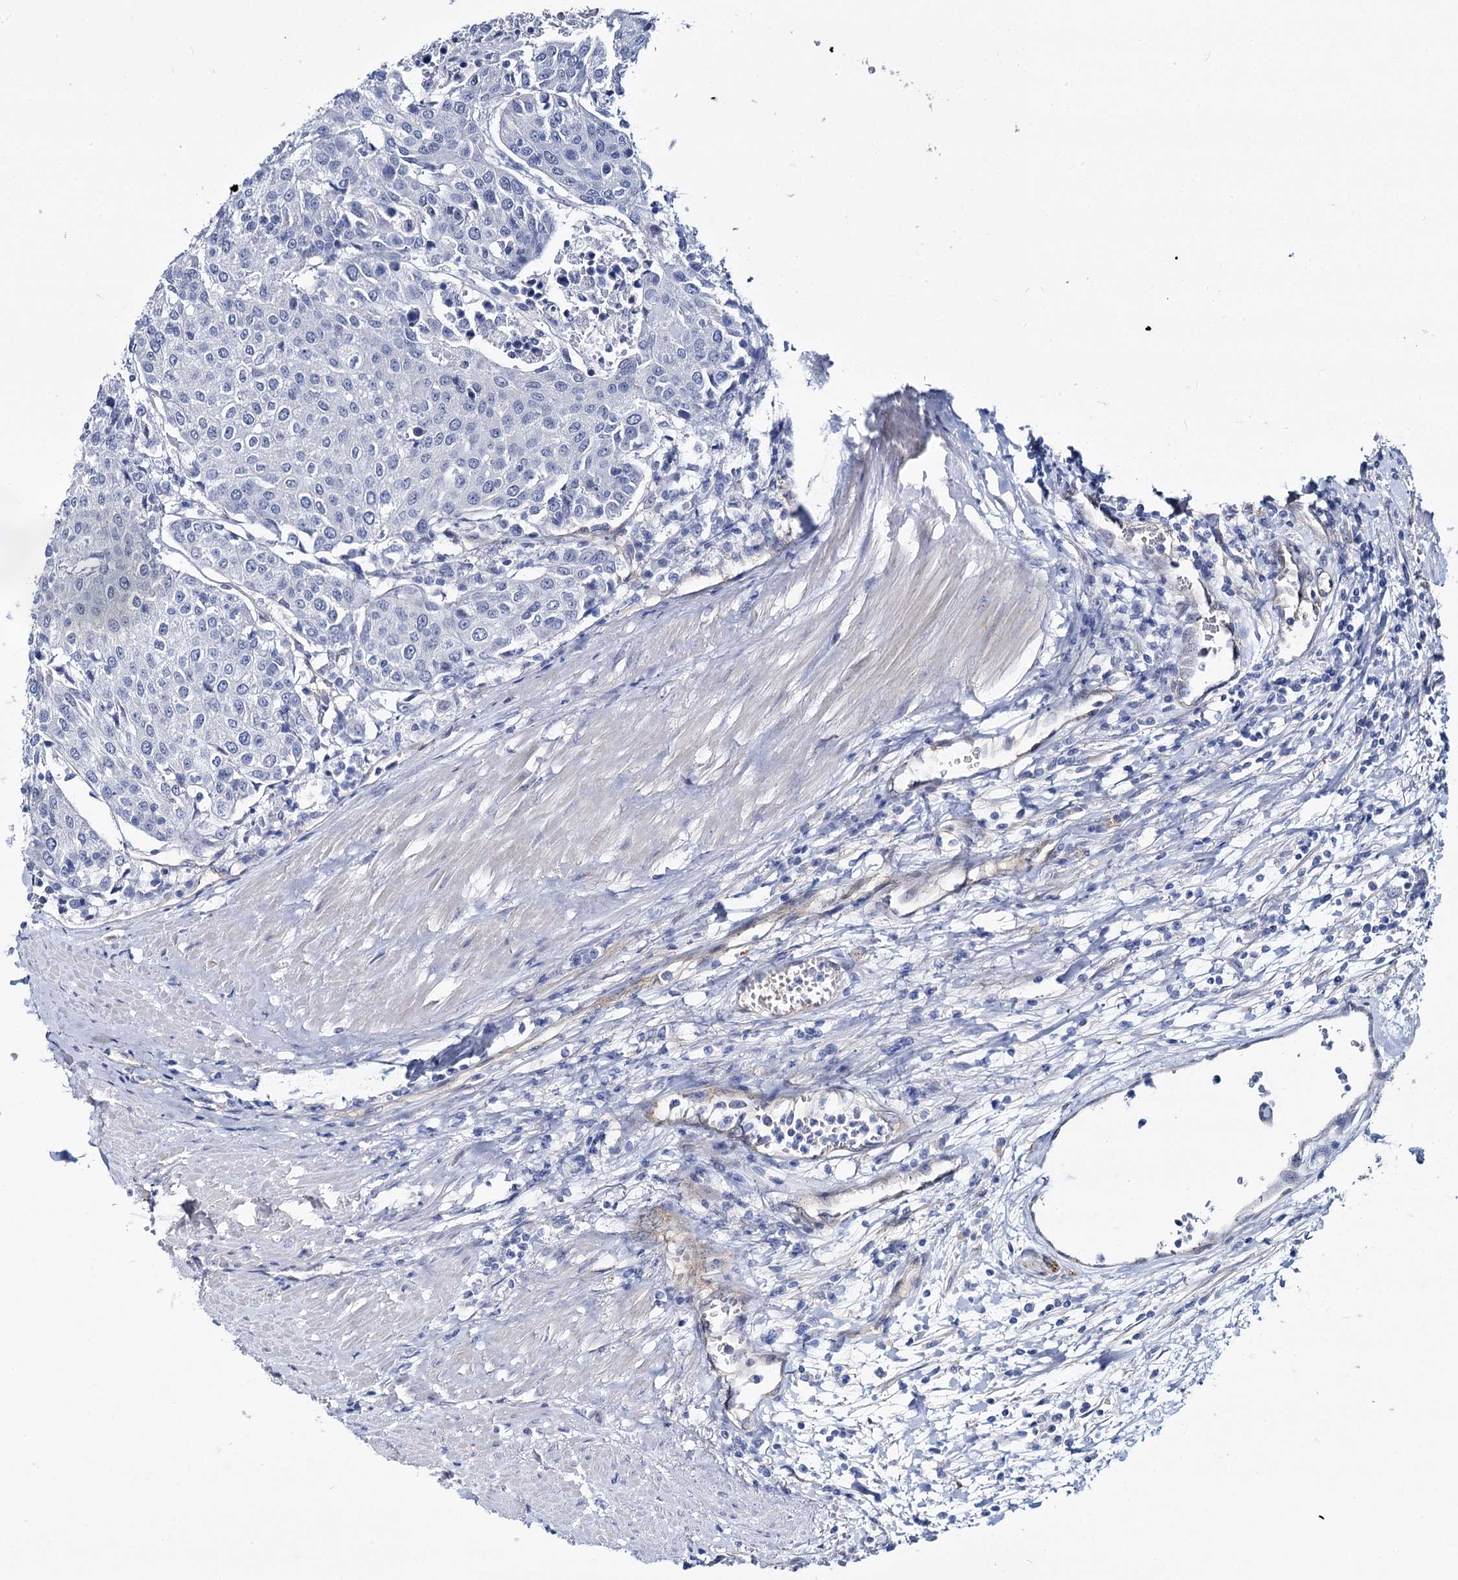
{"staining": {"intensity": "negative", "quantity": "none", "location": "none"}, "tissue": "urothelial cancer", "cell_type": "Tumor cells", "image_type": "cancer", "snomed": [{"axis": "morphology", "description": "Urothelial carcinoma, High grade"}, {"axis": "topography", "description": "Urinary bladder"}], "caption": "This micrograph is of urothelial cancer stained with immunohistochemistry (IHC) to label a protein in brown with the nuclei are counter-stained blue. There is no expression in tumor cells. (Stains: DAB immunohistochemistry (IHC) with hematoxylin counter stain, Microscopy: brightfield microscopy at high magnification).", "gene": "STXBP1", "patient": {"sex": "female", "age": 85}}